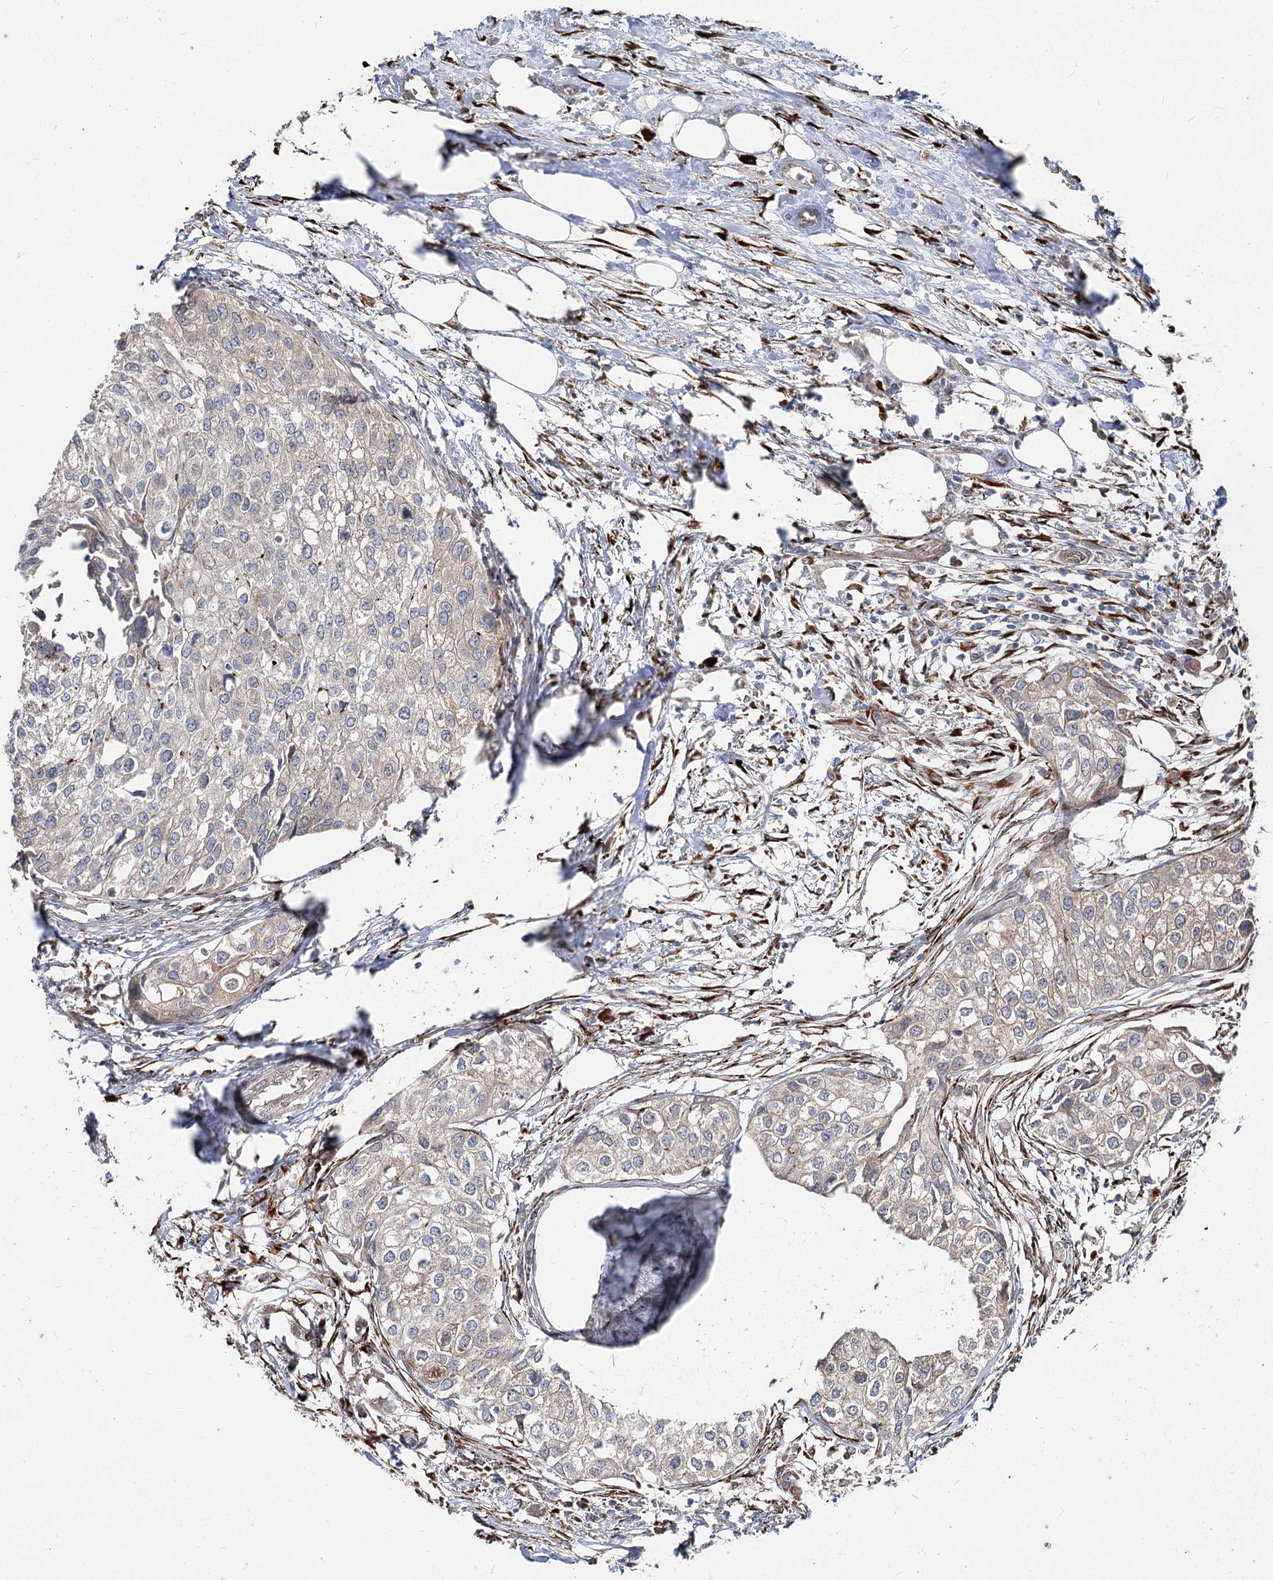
{"staining": {"intensity": "weak", "quantity": "<25%", "location": "cytoplasmic/membranous"}, "tissue": "urothelial cancer", "cell_type": "Tumor cells", "image_type": "cancer", "snomed": [{"axis": "morphology", "description": "Urothelial carcinoma, High grade"}, {"axis": "topography", "description": "Urinary bladder"}], "caption": "Immunohistochemistry photomicrograph of neoplastic tissue: urothelial cancer stained with DAB (3,3'-diaminobenzidine) displays no significant protein positivity in tumor cells. The staining was performed using DAB to visualize the protein expression in brown, while the nuclei were stained in blue with hematoxylin (Magnification: 20x).", "gene": "SPART", "patient": {"sex": "male", "age": 64}}